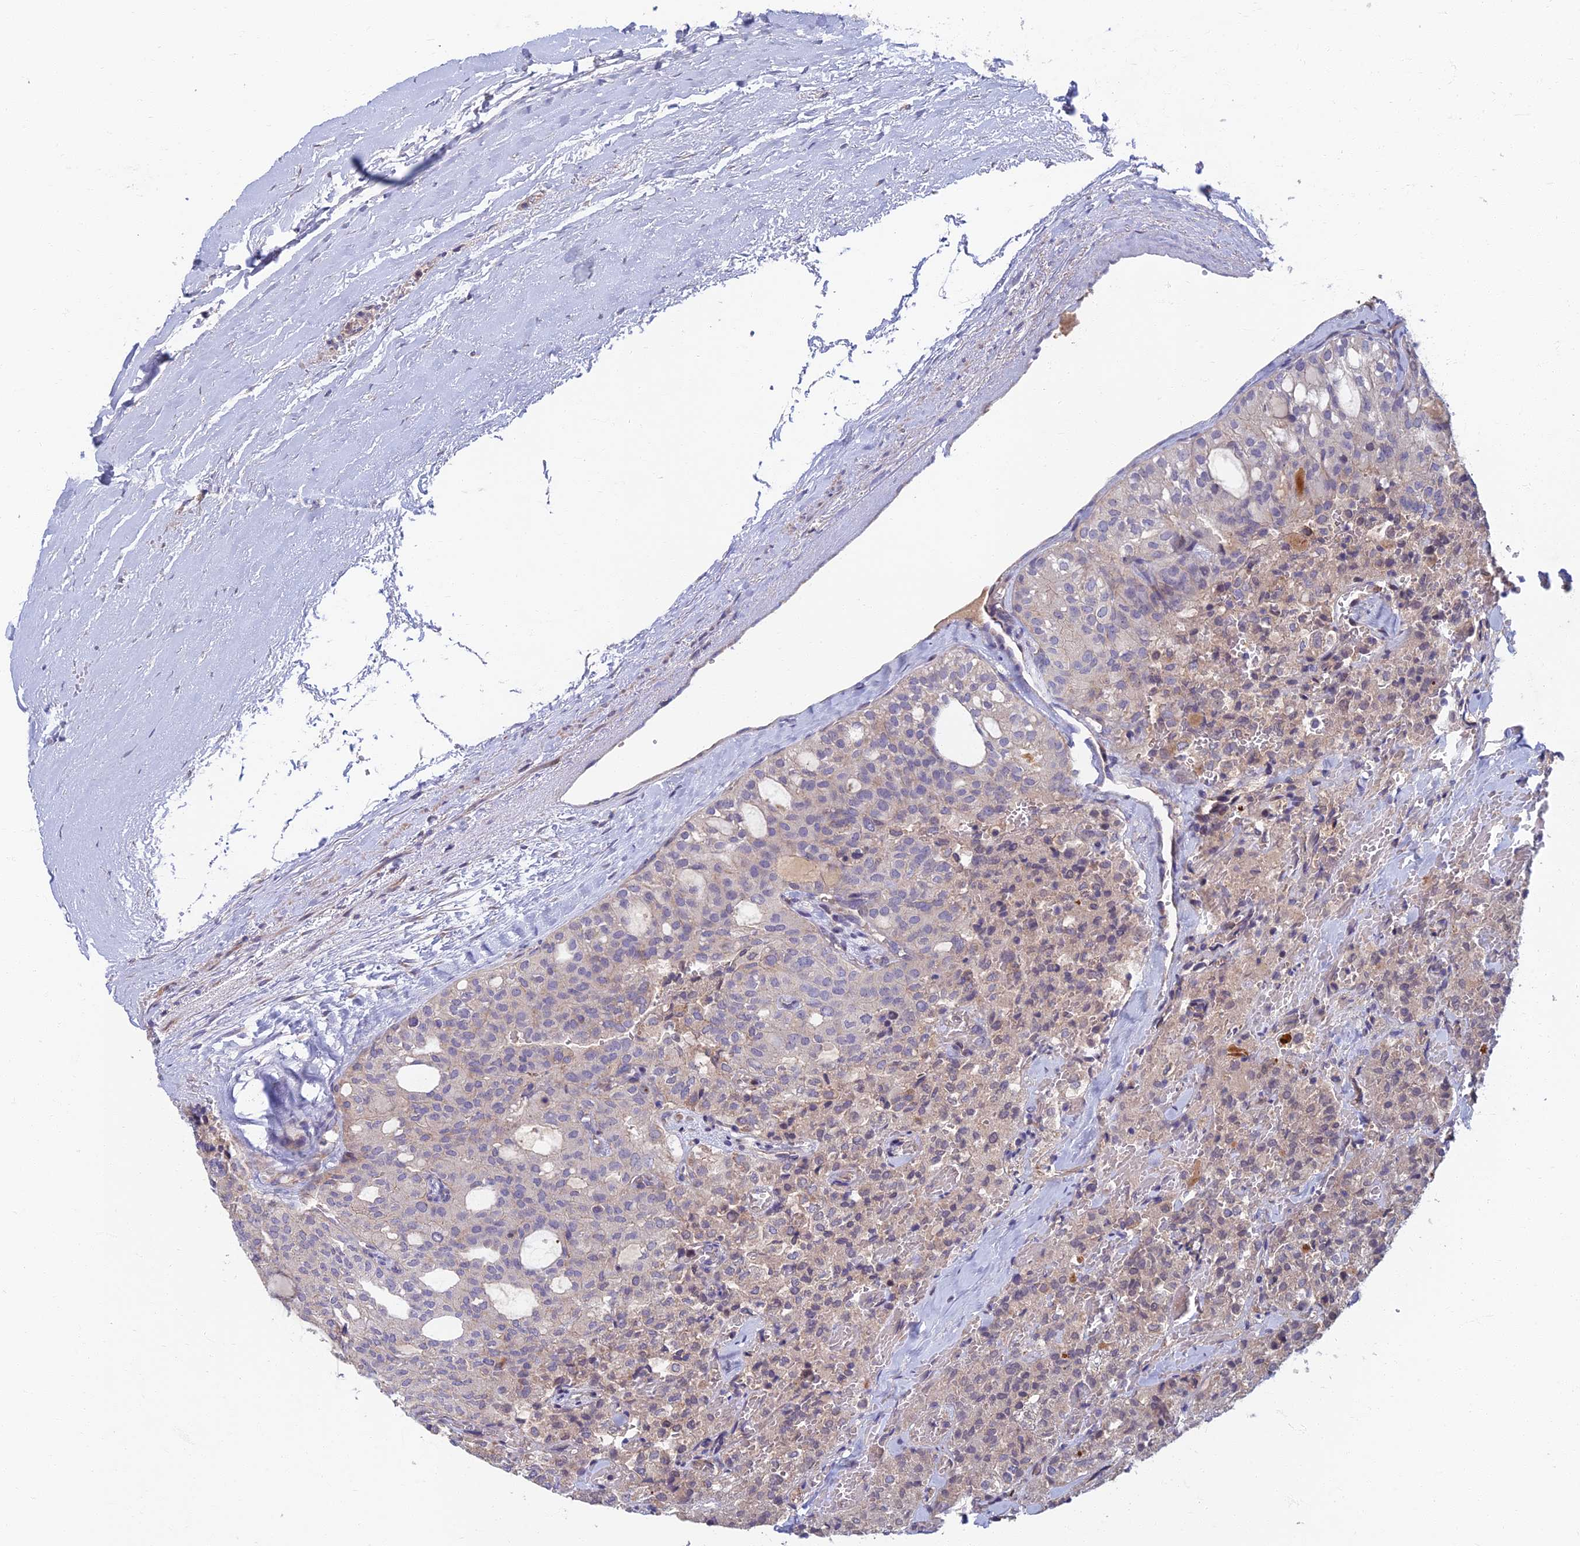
{"staining": {"intensity": "weak", "quantity": "<25%", "location": "cytoplasmic/membranous"}, "tissue": "thyroid cancer", "cell_type": "Tumor cells", "image_type": "cancer", "snomed": [{"axis": "morphology", "description": "Follicular adenoma carcinoma, NOS"}, {"axis": "topography", "description": "Thyroid gland"}], "caption": "IHC photomicrograph of neoplastic tissue: human follicular adenoma carcinoma (thyroid) stained with DAB demonstrates no significant protein staining in tumor cells.", "gene": "SOGA1", "patient": {"sex": "male", "age": 75}}